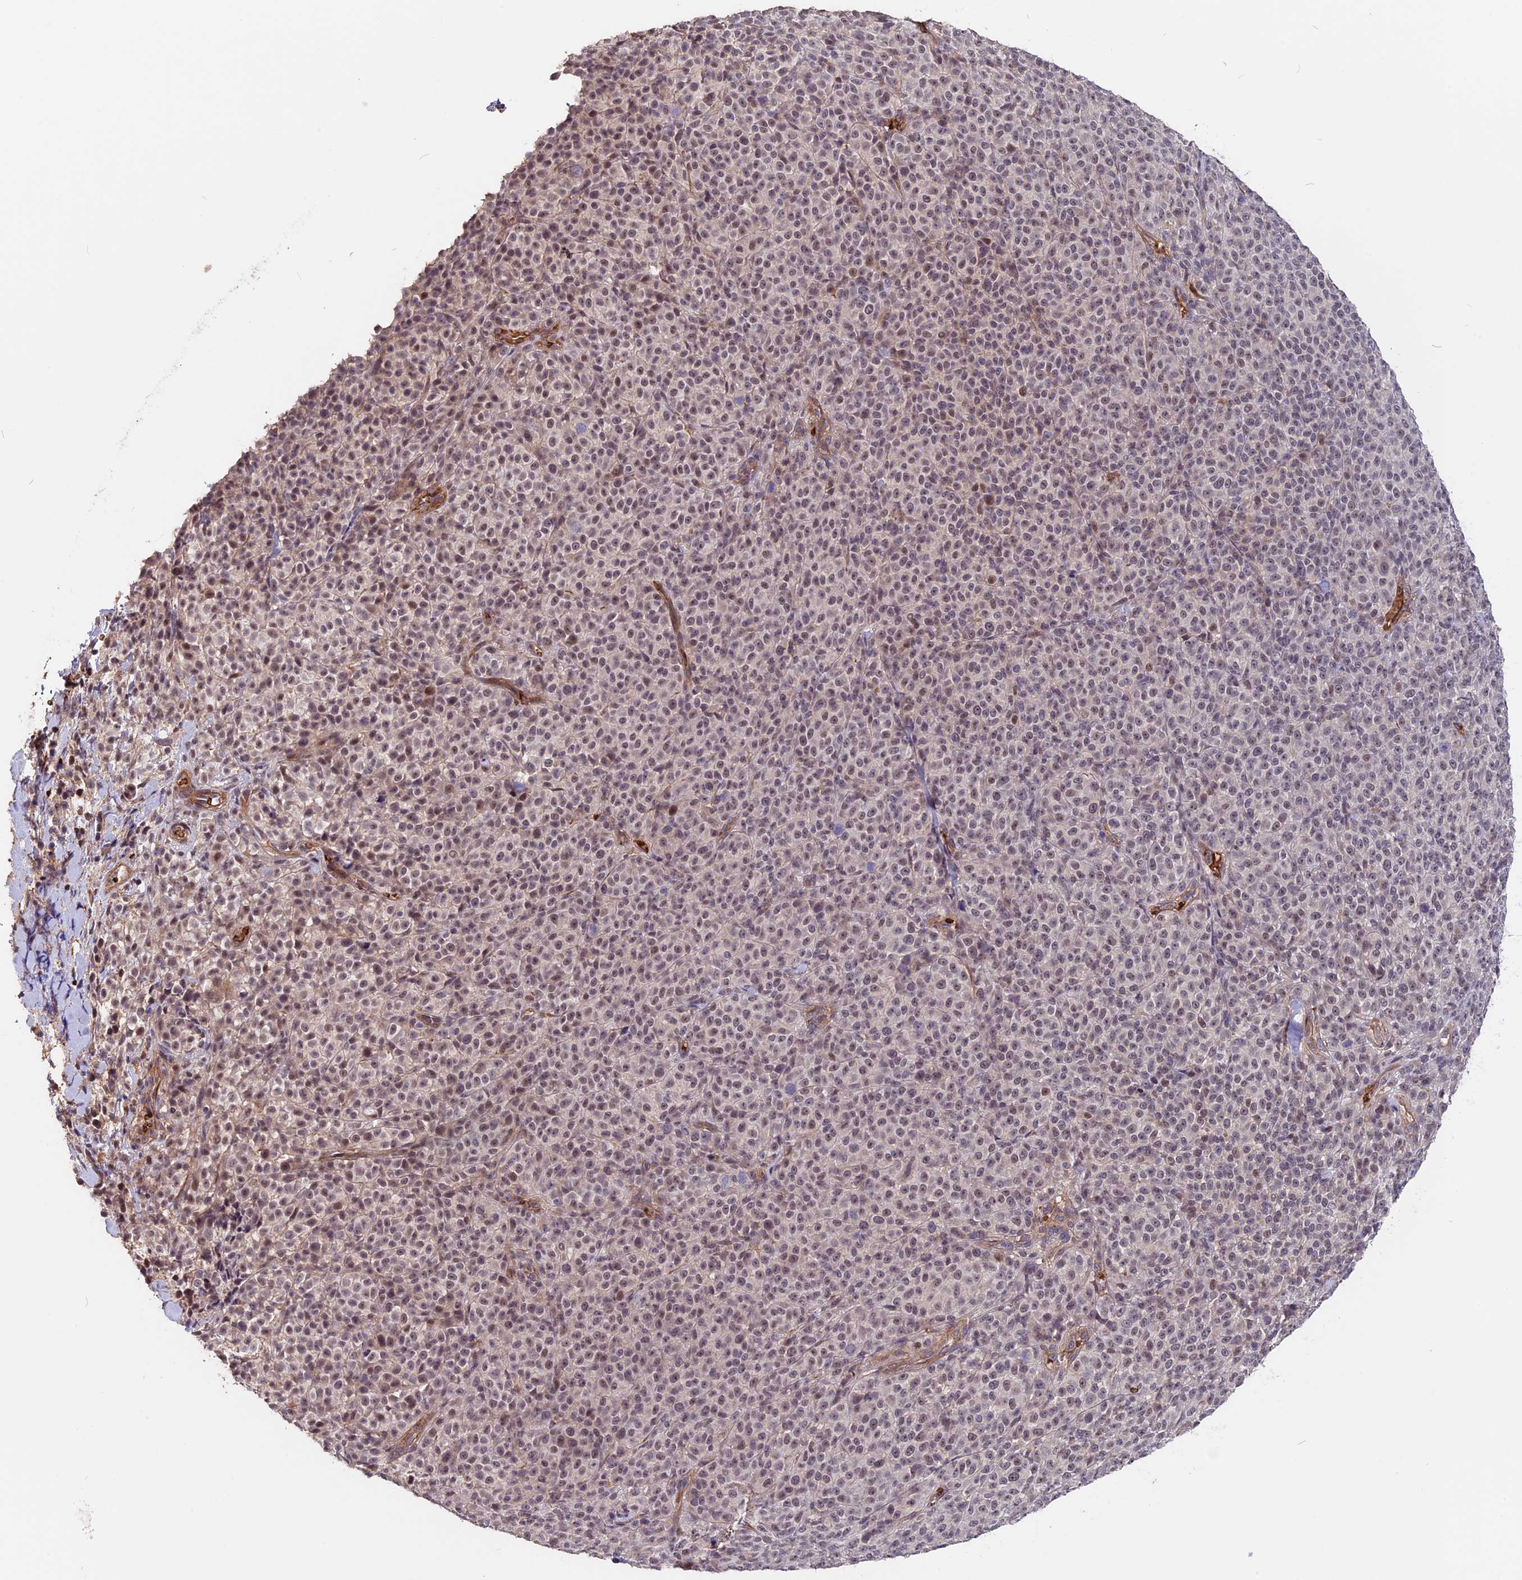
{"staining": {"intensity": "weak", "quantity": "<25%", "location": "nuclear"}, "tissue": "melanoma", "cell_type": "Tumor cells", "image_type": "cancer", "snomed": [{"axis": "morphology", "description": "Normal tissue, NOS"}, {"axis": "morphology", "description": "Malignant melanoma, NOS"}, {"axis": "topography", "description": "Skin"}], "caption": "Immunohistochemistry photomicrograph of neoplastic tissue: human malignant melanoma stained with DAB (3,3'-diaminobenzidine) displays no significant protein staining in tumor cells. (DAB (3,3'-diaminobenzidine) immunohistochemistry (IHC) visualized using brightfield microscopy, high magnification).", "gene": "ZC3H10", "patient": {"sex": "female", "age": 34}}